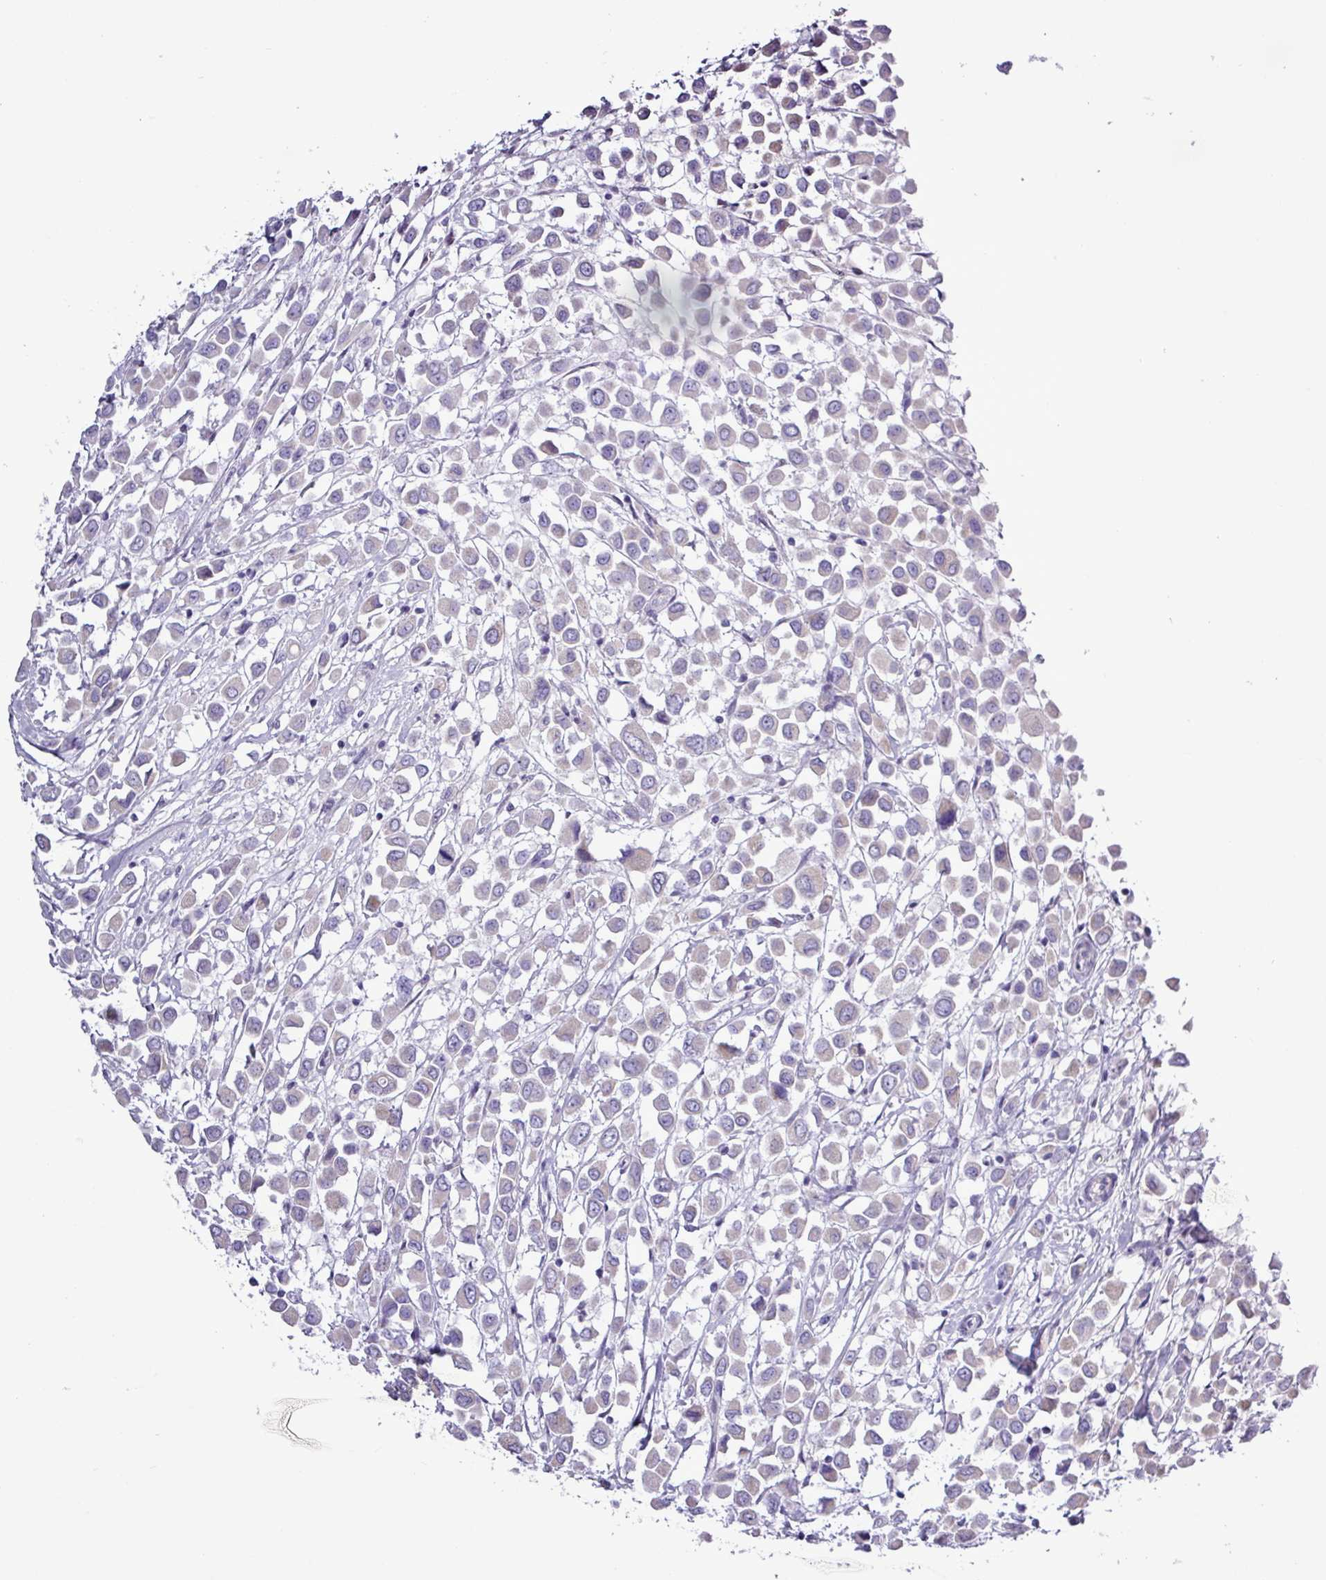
{"staining": {"intensity": "negative", "quantity": "none", "location": "none"}, "tissue": "breast cancer", "cell_type": "Tumor cells", "image_type": "cancer", "snomed": [{"axis": "morphology", "description": "Duct carcinoma"}, {"axis": "topography", "description": "Breast"}], "caption": "This micrograph is of breast cancer stained with IHC to label a protein in brown with the nuclei are counter-stained blue. There is no positivity in tumor cells.", "gene": "ALDH3A1", "patient": {"sex": "female", "age": 61}}